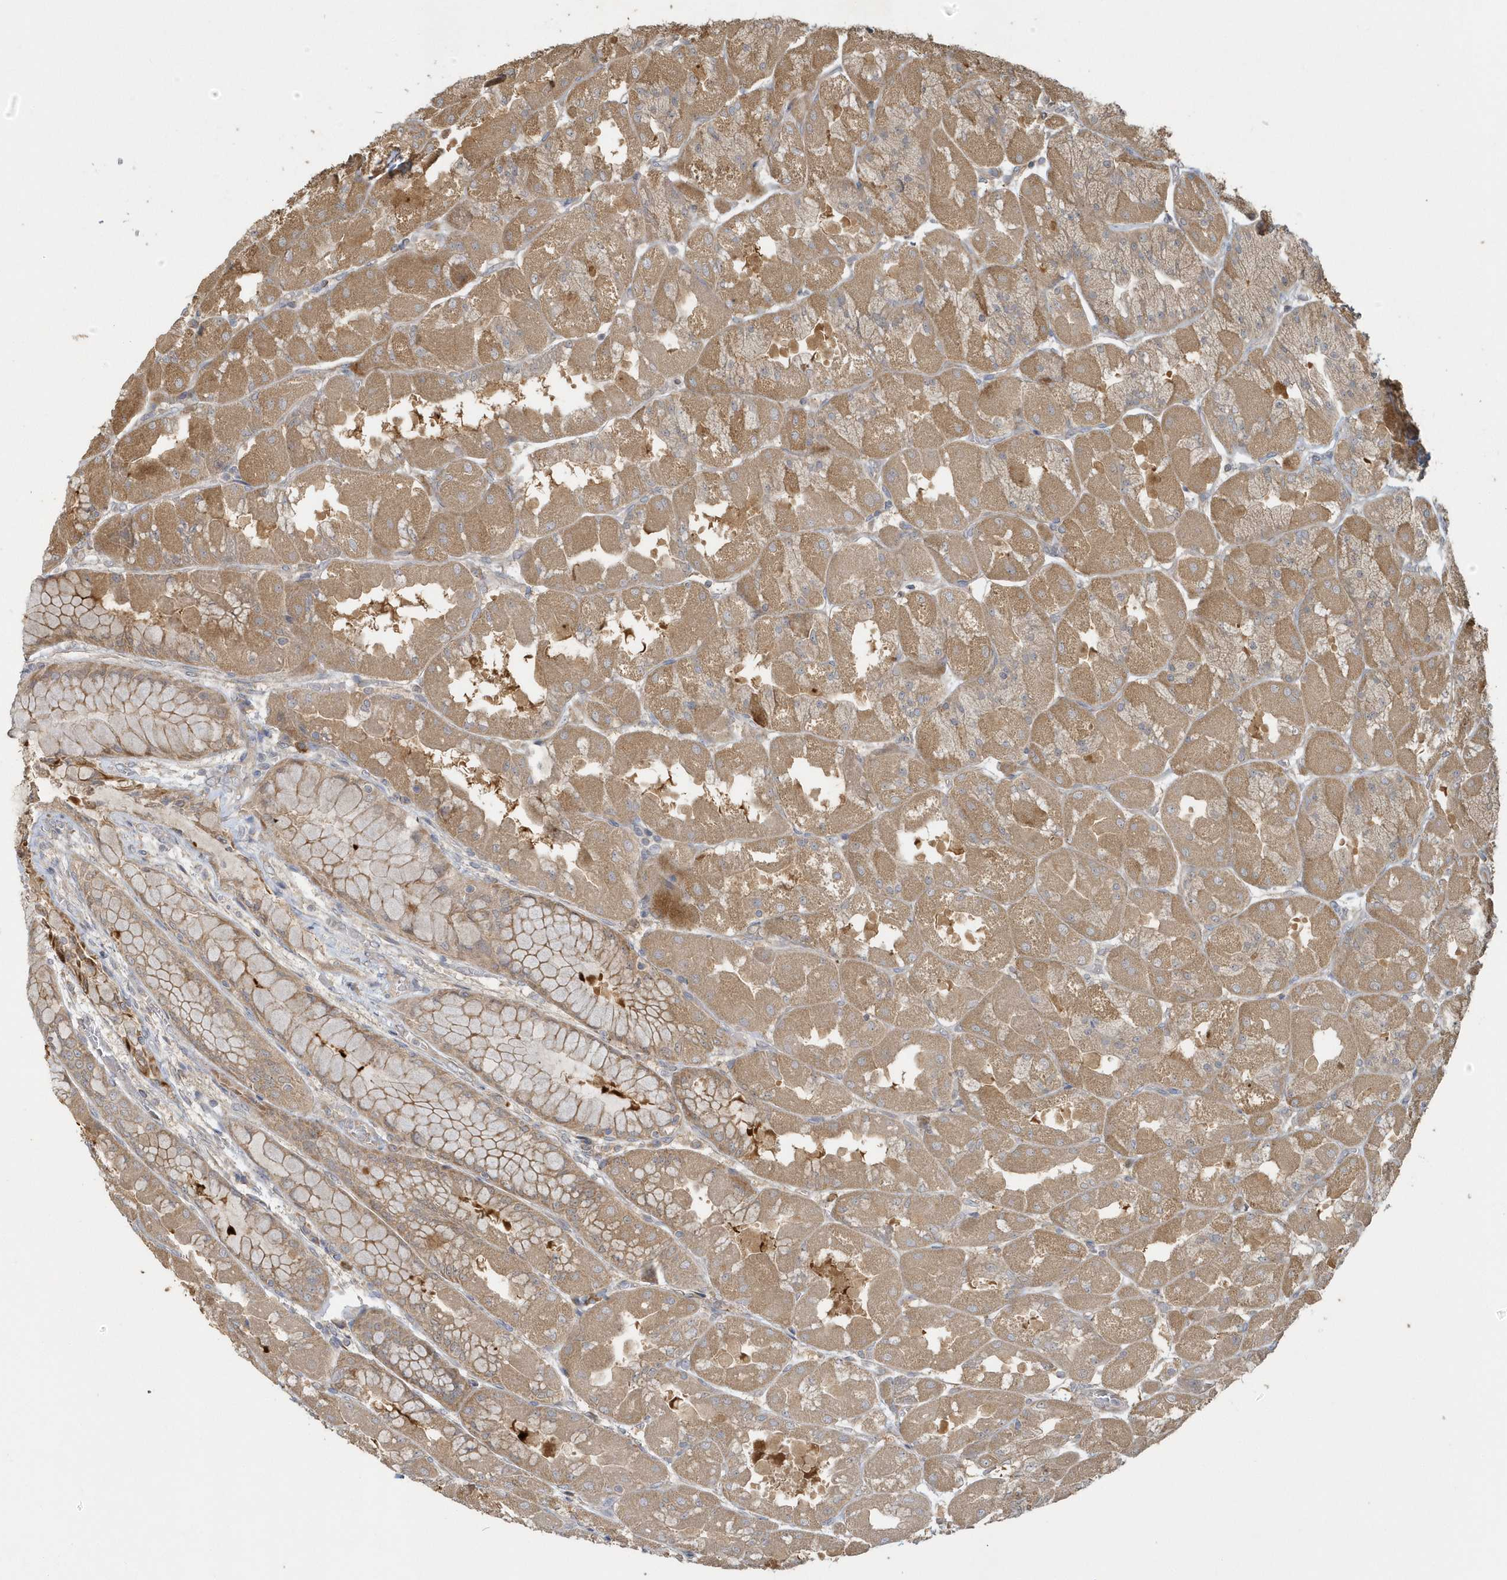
{"staining": {"intensity": "moderate", "quantity": ">75%", "location": "cytoplasmic/membranous"}, "tissue": "stomach", "cell_type": "Glandular cells", "image_type": "normal", "snomed": [{"axis": "morphology", "description": "Normal tissue, NOS"}, {"axis": "topography", "description": "Stomach"}], "caption": "Protein staining exhibits moderate cytoplasmic/membranous staining in approximately >75% of glandular cells in unremarkable stomach. Using DAB (3,3'-diaminobenzidine) (brown) and hematoxylin (blue) stains, captured at high magnification using brightfield microscopy.", "gene": "THG1L", "patient": {"sex": "female", "age": 61}}